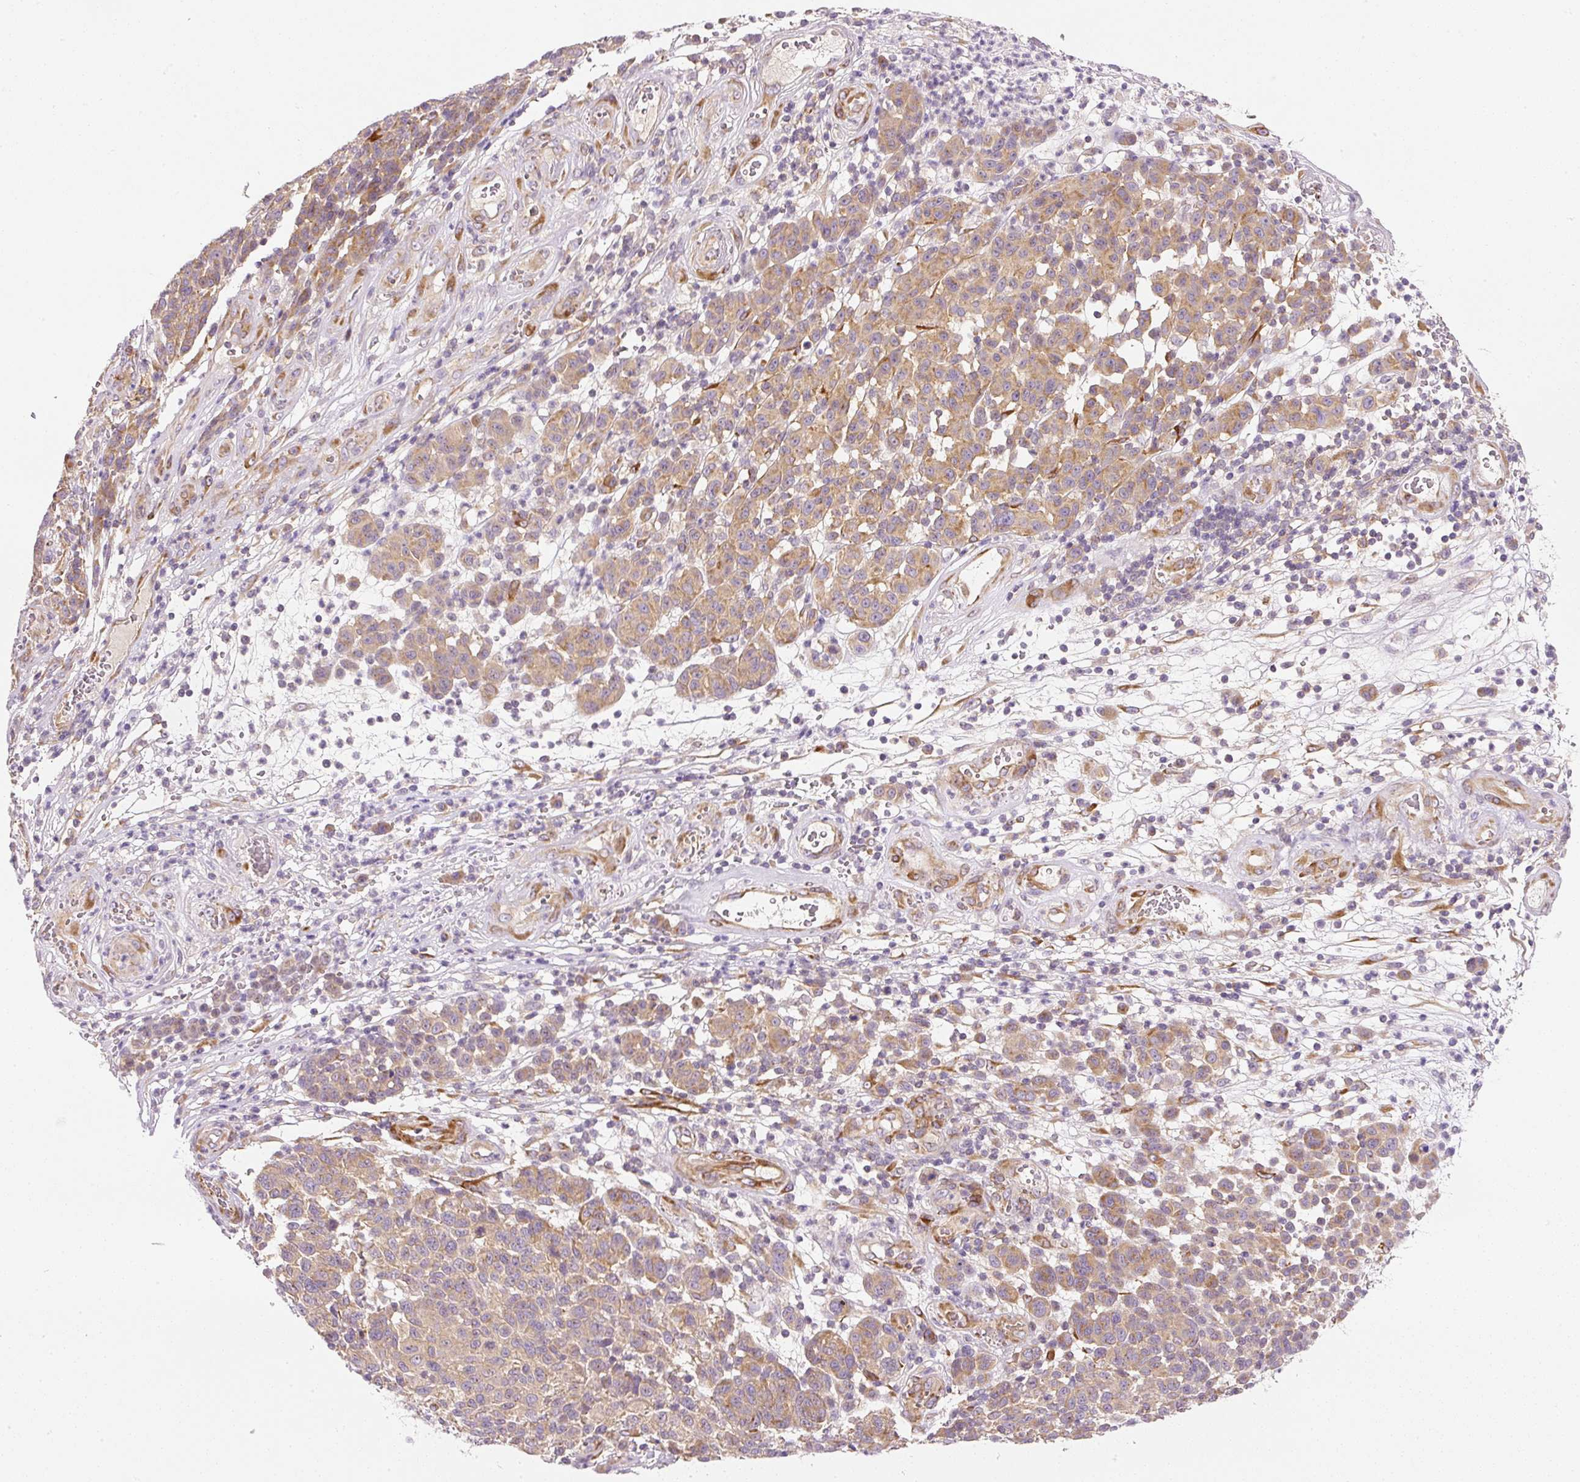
{"staining": {"intensity": "moderate", "quantity": ">75%", "location": "cytoplasmic/membranous"}, "tissue": "melanoma", "cell_type": "Tumor cells", "image_type": "cancer", "snomed": [{"axis": "morphology", "description": "Malignant melanoma, NOS"}, {"axis": "topography", "description": "Skin"}], "caption": "The micrograph reveals immunohistochemical staining of melanoma. There is moderate cytoplasmic/membranous expression is present in approximately >75% of tumor cells.", "gene": "RNF167", "patient": {"sex": "male", "age": 49}}